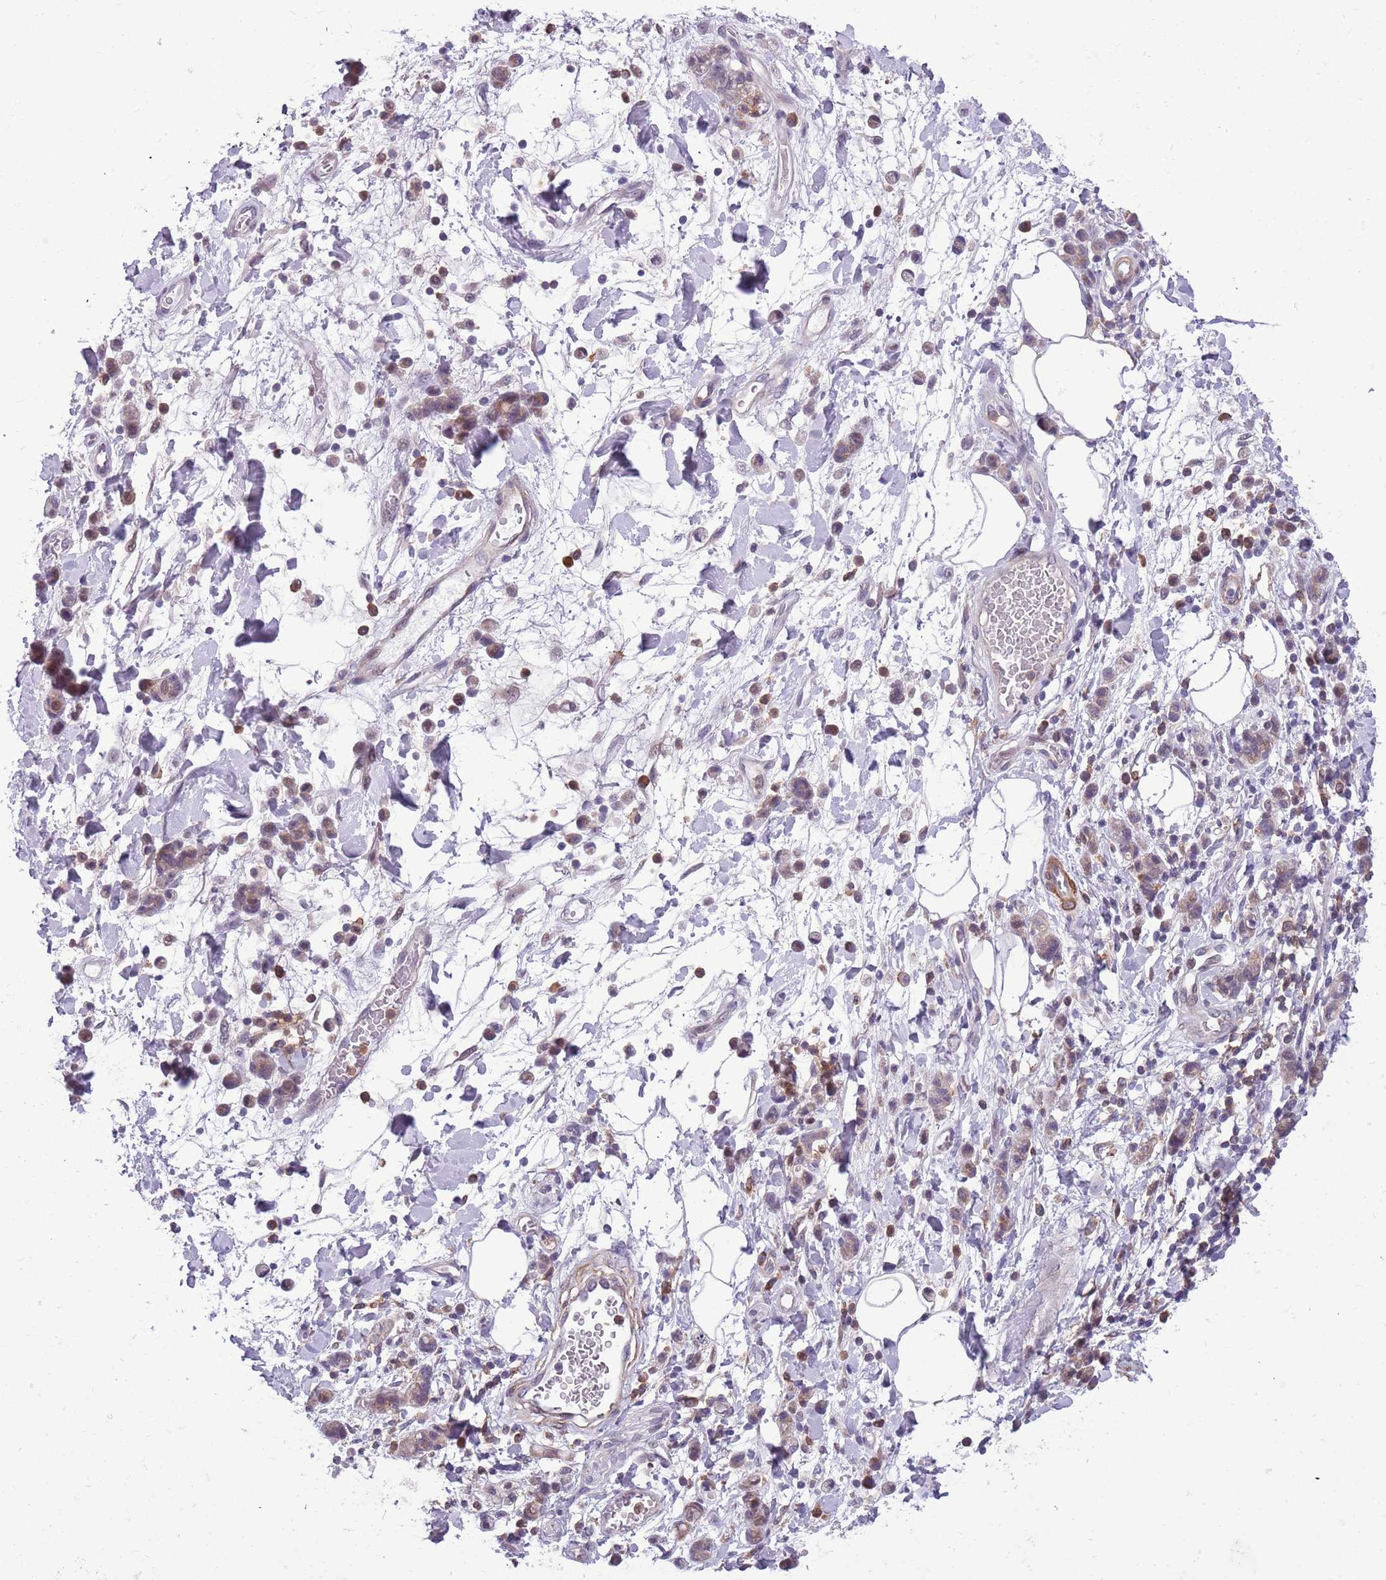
{"staining": {"intensity": "negative", "quantity": "none", "location": "none"}, "tissue": "stomach cancer", "cell_type": "Tumor cells", "image_type": "cancer", "snomed": [{"axis": "morphology", "description": "Adenocarcinoma, NOS"}, {"axis": "topography", "description": "Stomach"}], "caption": "Adenocarcinoma (stomach) was stained to show a protein in brown. There is no significant positivity in tumor cells.", "gene": "JAML", "patient": {"sex": "male", "age": 77}}